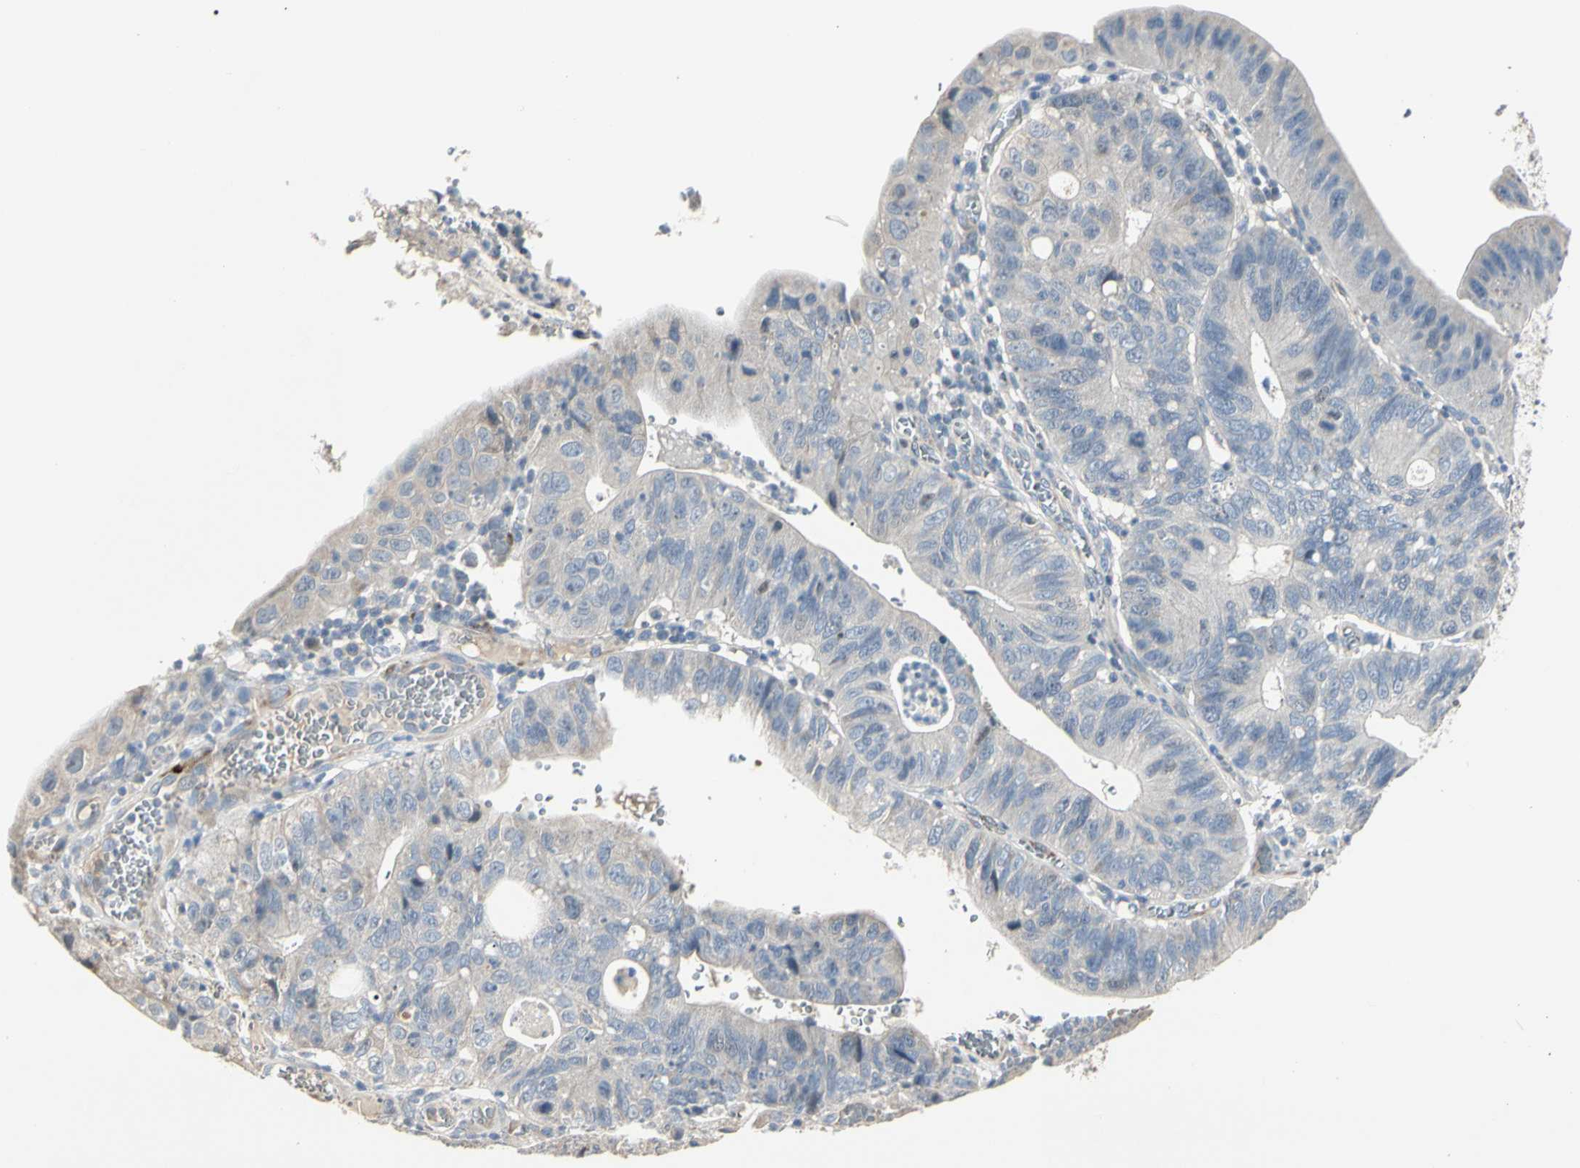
{"staining": {"intensity": "negative", "quantity": "none", "location": "none"}, "tissue": "stomach cancer", "cell_type": "Tumor cells", "image_type": "cancer", "snomed": [{"axis": "morphology", "description": "Adenocarcinoma, NOS"}, {"axis": "topography", "description": "Stomach"}], "caption": "IHC micrograph of neoplastic tissue: stomach cancer stained with DAB (3,3'-diaminobenzidine) displays no significant protein expression in tumor cells.", "gene": "GREM1", "patient": {"sex": "male", "age": 59}}